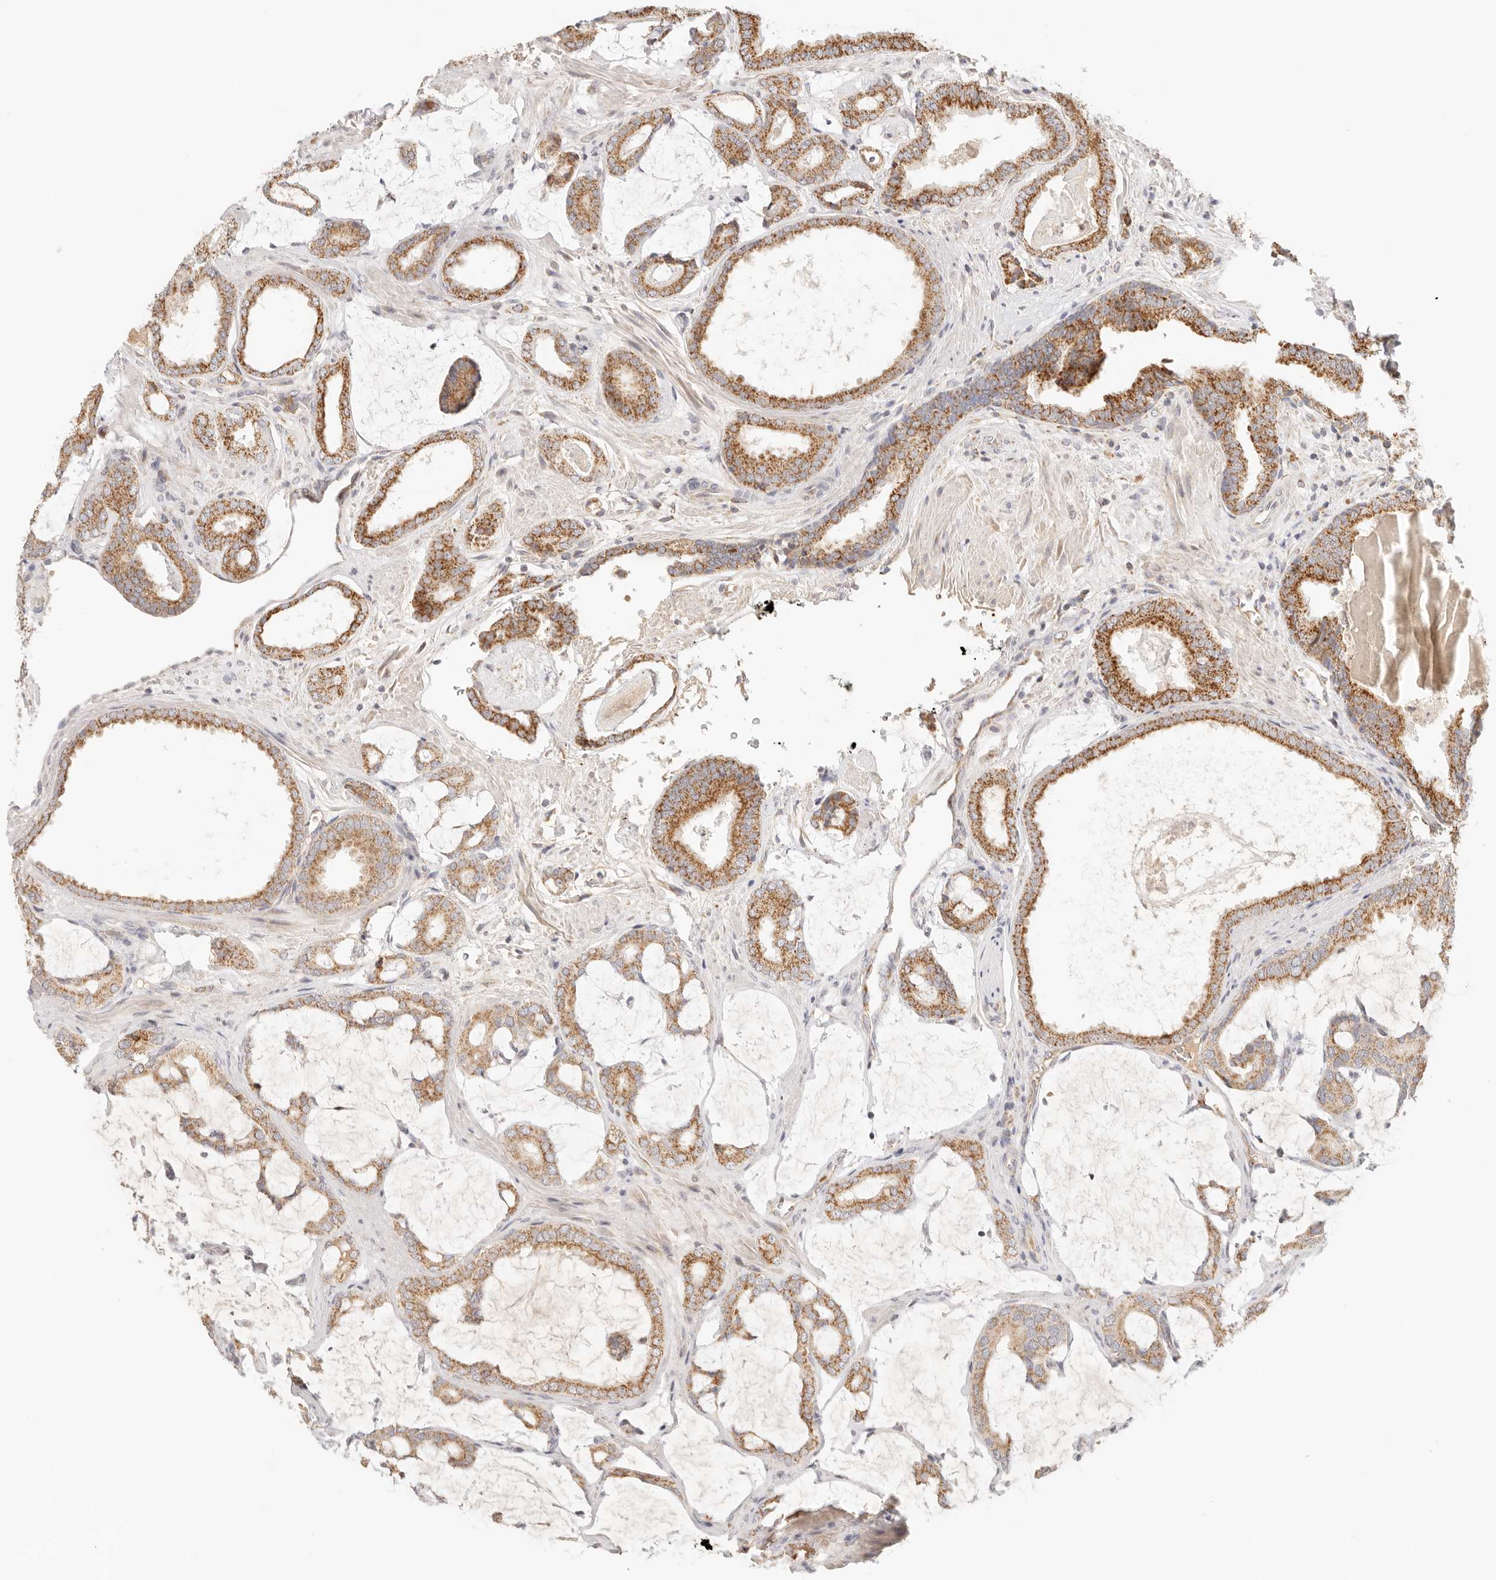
{"staining": {"intensity": "moderate", "quantity": ">75%", "location": "cytoplasmic/membranous"}, "tissue": "prostate cancer", "cell_type": "Tumor cells", "image_type": "cancer", "snomed": [{"axis": "morphology", "description": "Adenocarcinoma, Low grade"}, {"axis": "topography", "description": "Prostate"}], "caption": "Prostate cancer stained for a protein displays moderate cytoplasmic/membranous positivity in tumor cells. (IHC, brightfield microscopy, high magnification).", "gene": "COA6", "patient": {"sex": "male", "age": 71}}